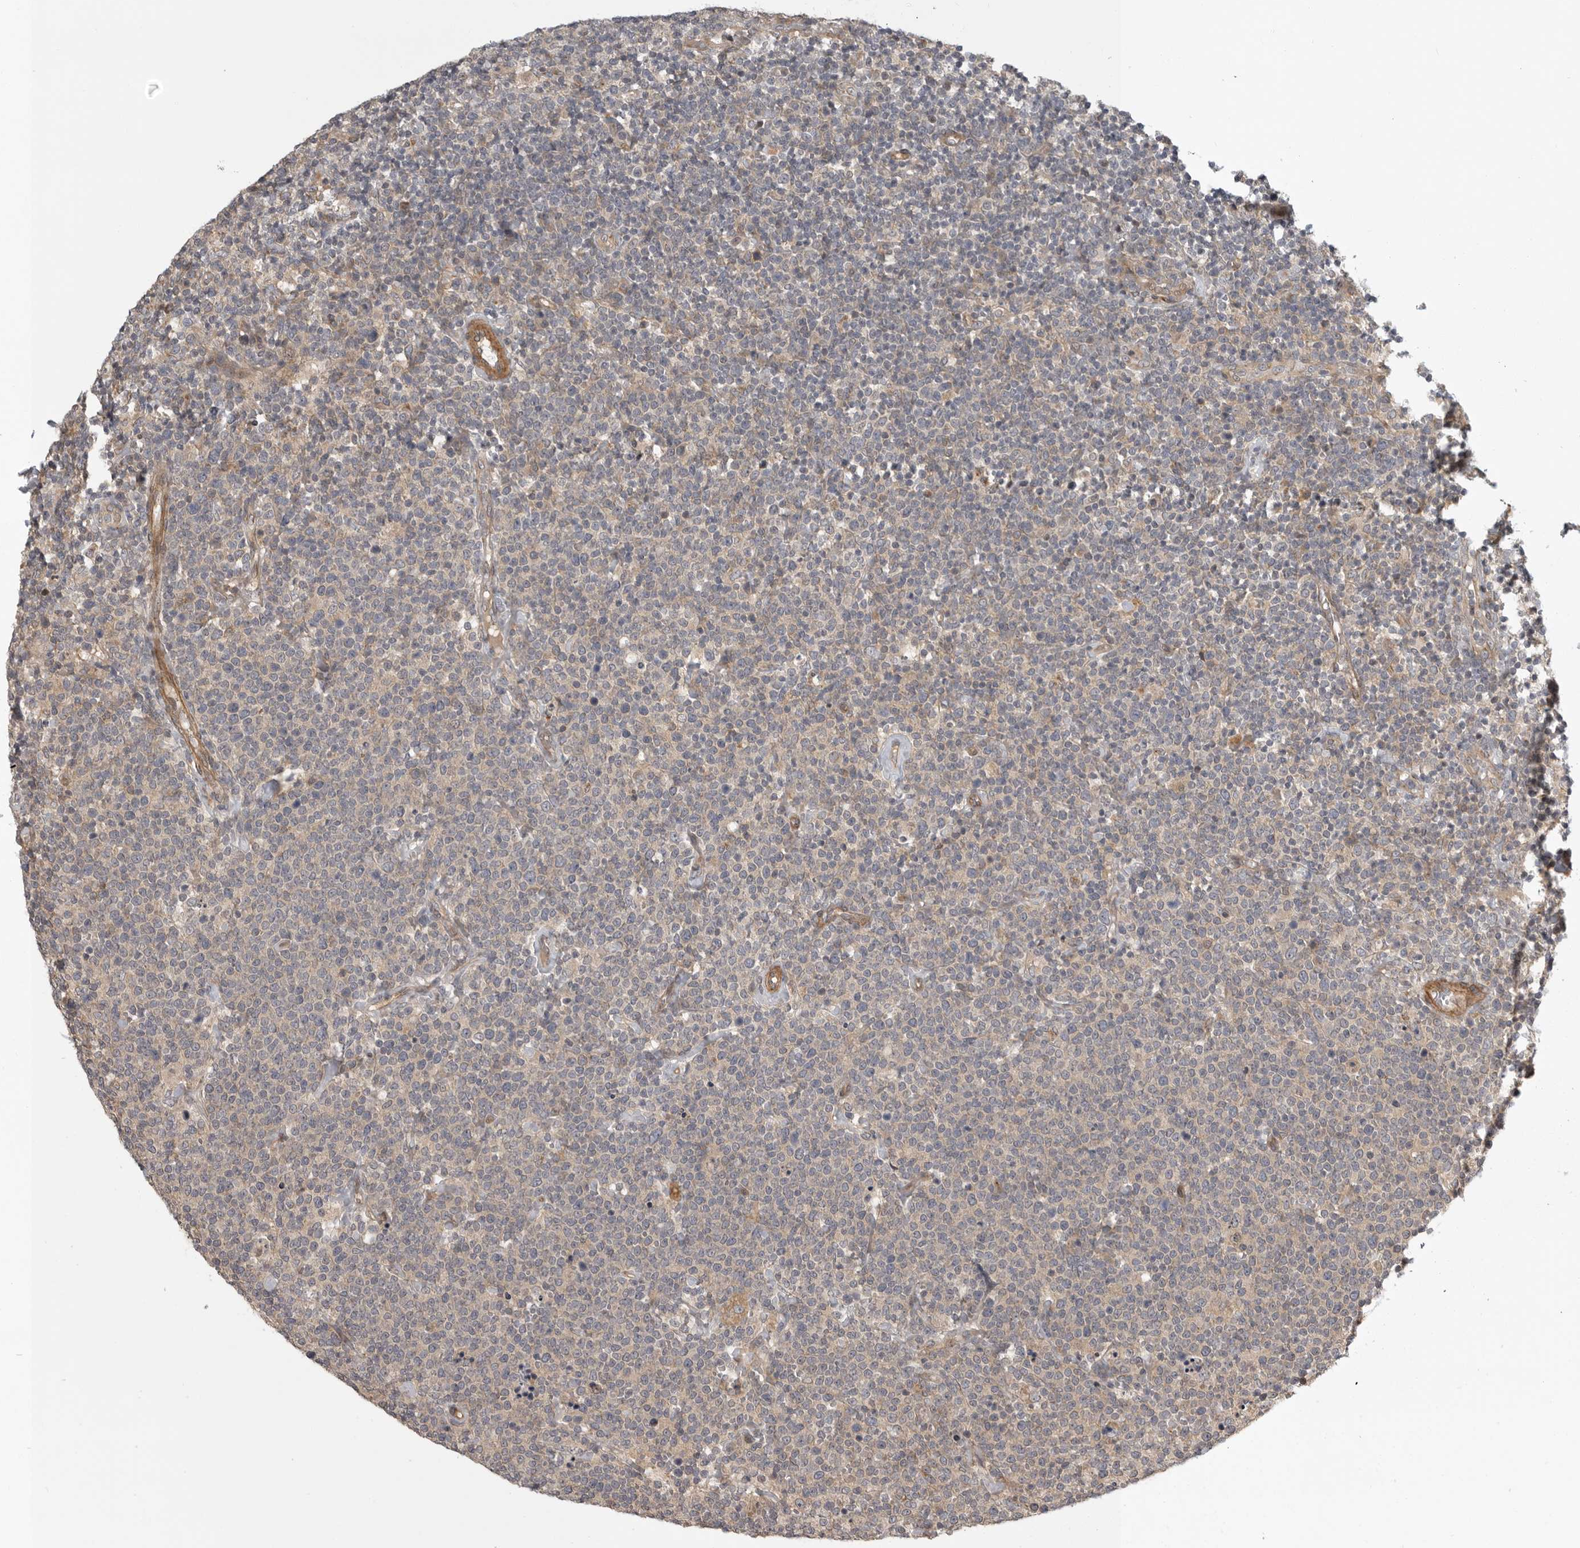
{"staining": {"intensity": "weak", "quantity": "<25%", "location": "cytoplasmic/membranous"}, "tissue": "lymphoma", "cell_type": "Tumor cells", "image_type": "cancer", "snomed": [{"axis": "morphology", "description": "Malignant lymphoma, non-Hodgkin's type, High grade"}, {"axis": "topography", "description": "Lymph node"}], "caption": "The photomicrograph exhibits no staining of tumor cells in malignant lymphoma, non-Hodgkin's type (high-grade).", "gene": "CUEDC1", "patient": {"sex": "male", "age": 61}}